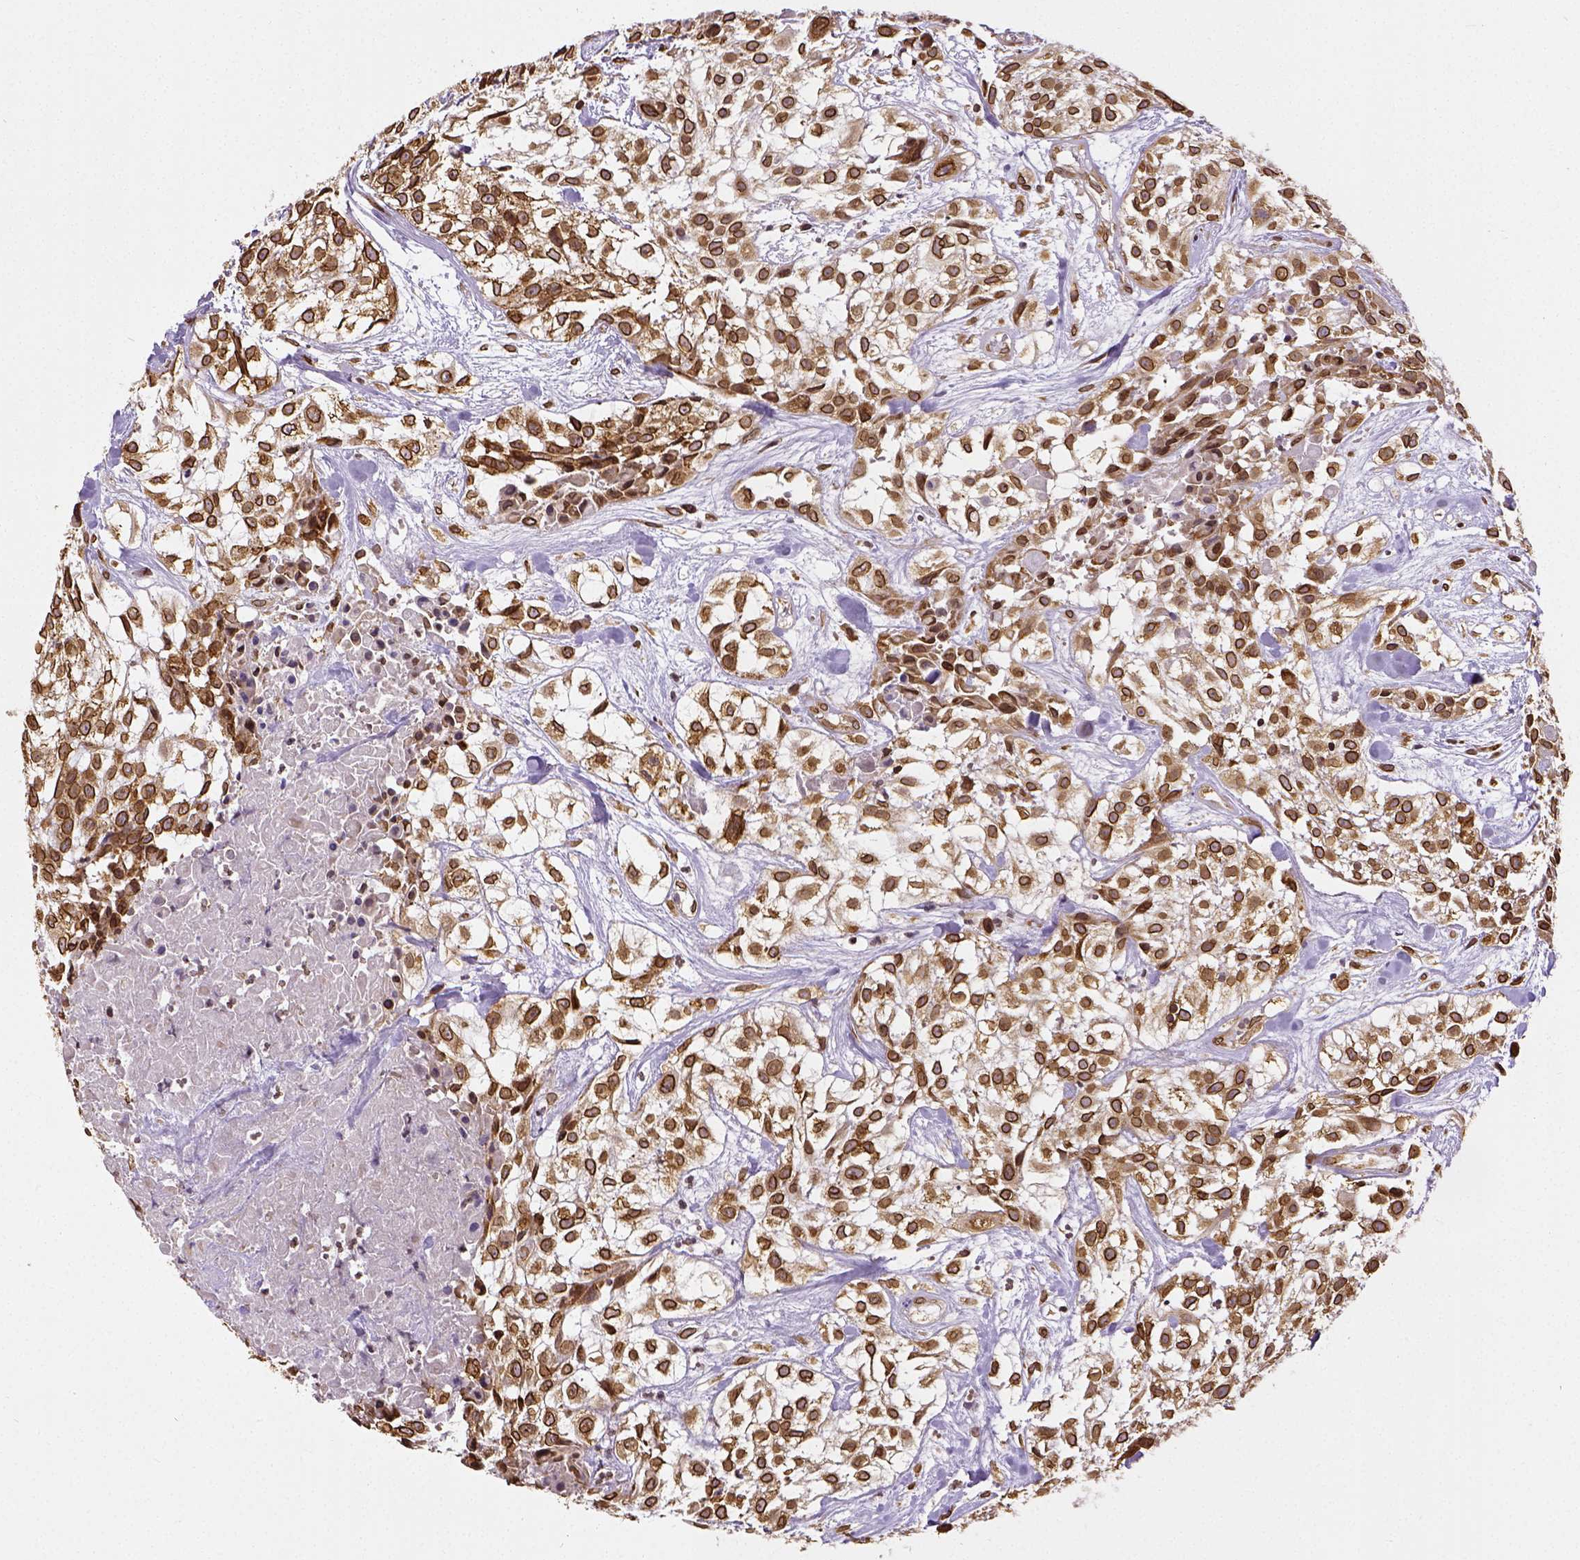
{"staining": {"intensity": "strong", "quantity": ">75%", "location": "cytoplasmic/membranous,nuclear"}, "tissue": "urothelial cancer", "cell_type": "Tumor cells", "image_type": "cancer", "snomed": [{"axis": "morphology", "description": "Urothelial carcinoma, High grade"}, {"axis": "topography", "description": "Urinary bladder"}], "caption": "Protein analysis of urothelial cancer tissue displays strong cytoplasmic/membranous and nuclear expression in approximately >75% of tumor cells.", "gene": "MTDH", "patient": {"sex": "male", "age": 56}}